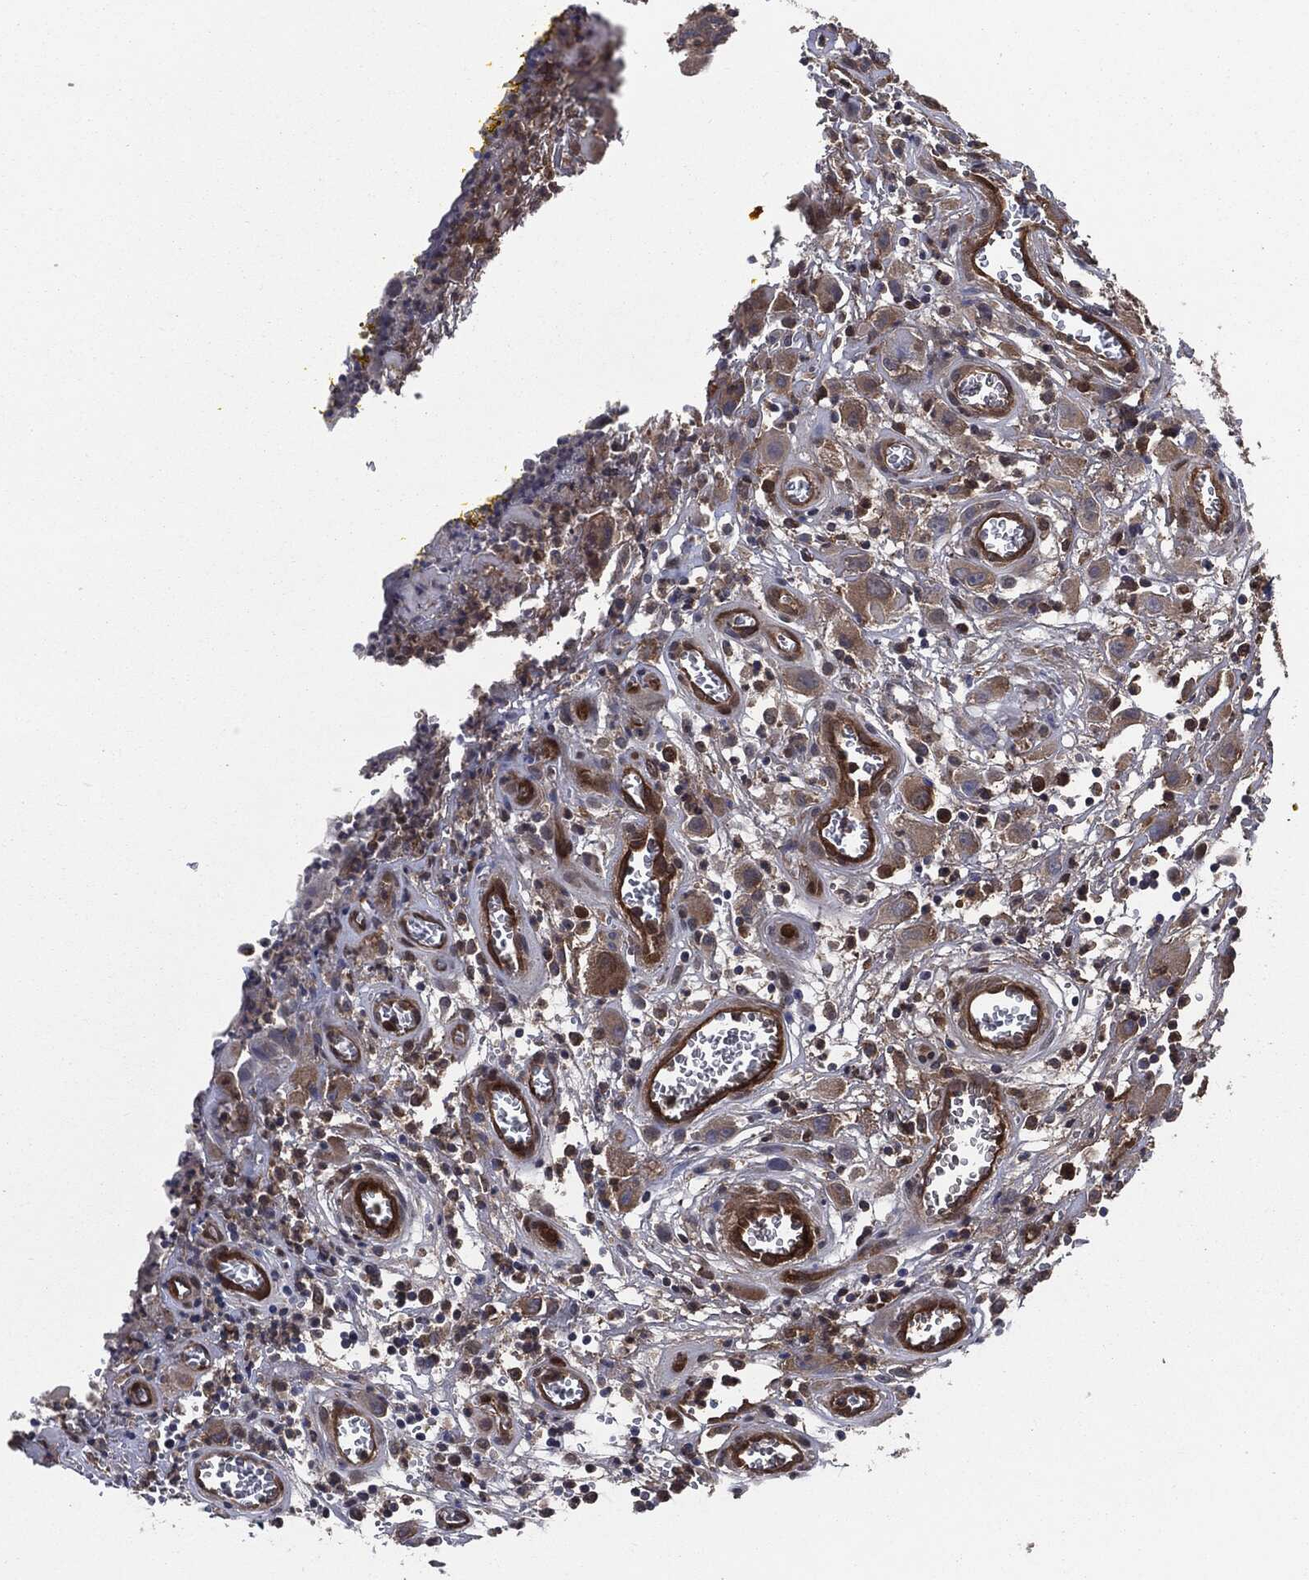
{"staining": {"intensity": "moderate", "quantity": ">75%", "location": "cytoplasmic/membranous"}, "tissue": "head and neck cancer", "cell_type": "Tumor cells", "image_type": "cancer", "snomed": [{"axis": "morphology", "description": "Squamous cell carcinoma, NOS"}, {"axis": "morphology", "description": "Squamous cell carcinoma, metastatic, NOS"}, {"axis": "topography", "description": "Oral tissue"}, {"axis": "topography", "description": "Head-Neck"}], "caption": "Moderate cytoplasmic/membranous positivity is identified in approximately >75% of tumor cells in head and neck cancer (metastatic squamous cell carcinoma).", "gene": "XPNPEP1", "patient": {"sex": "female", "age": 85}}